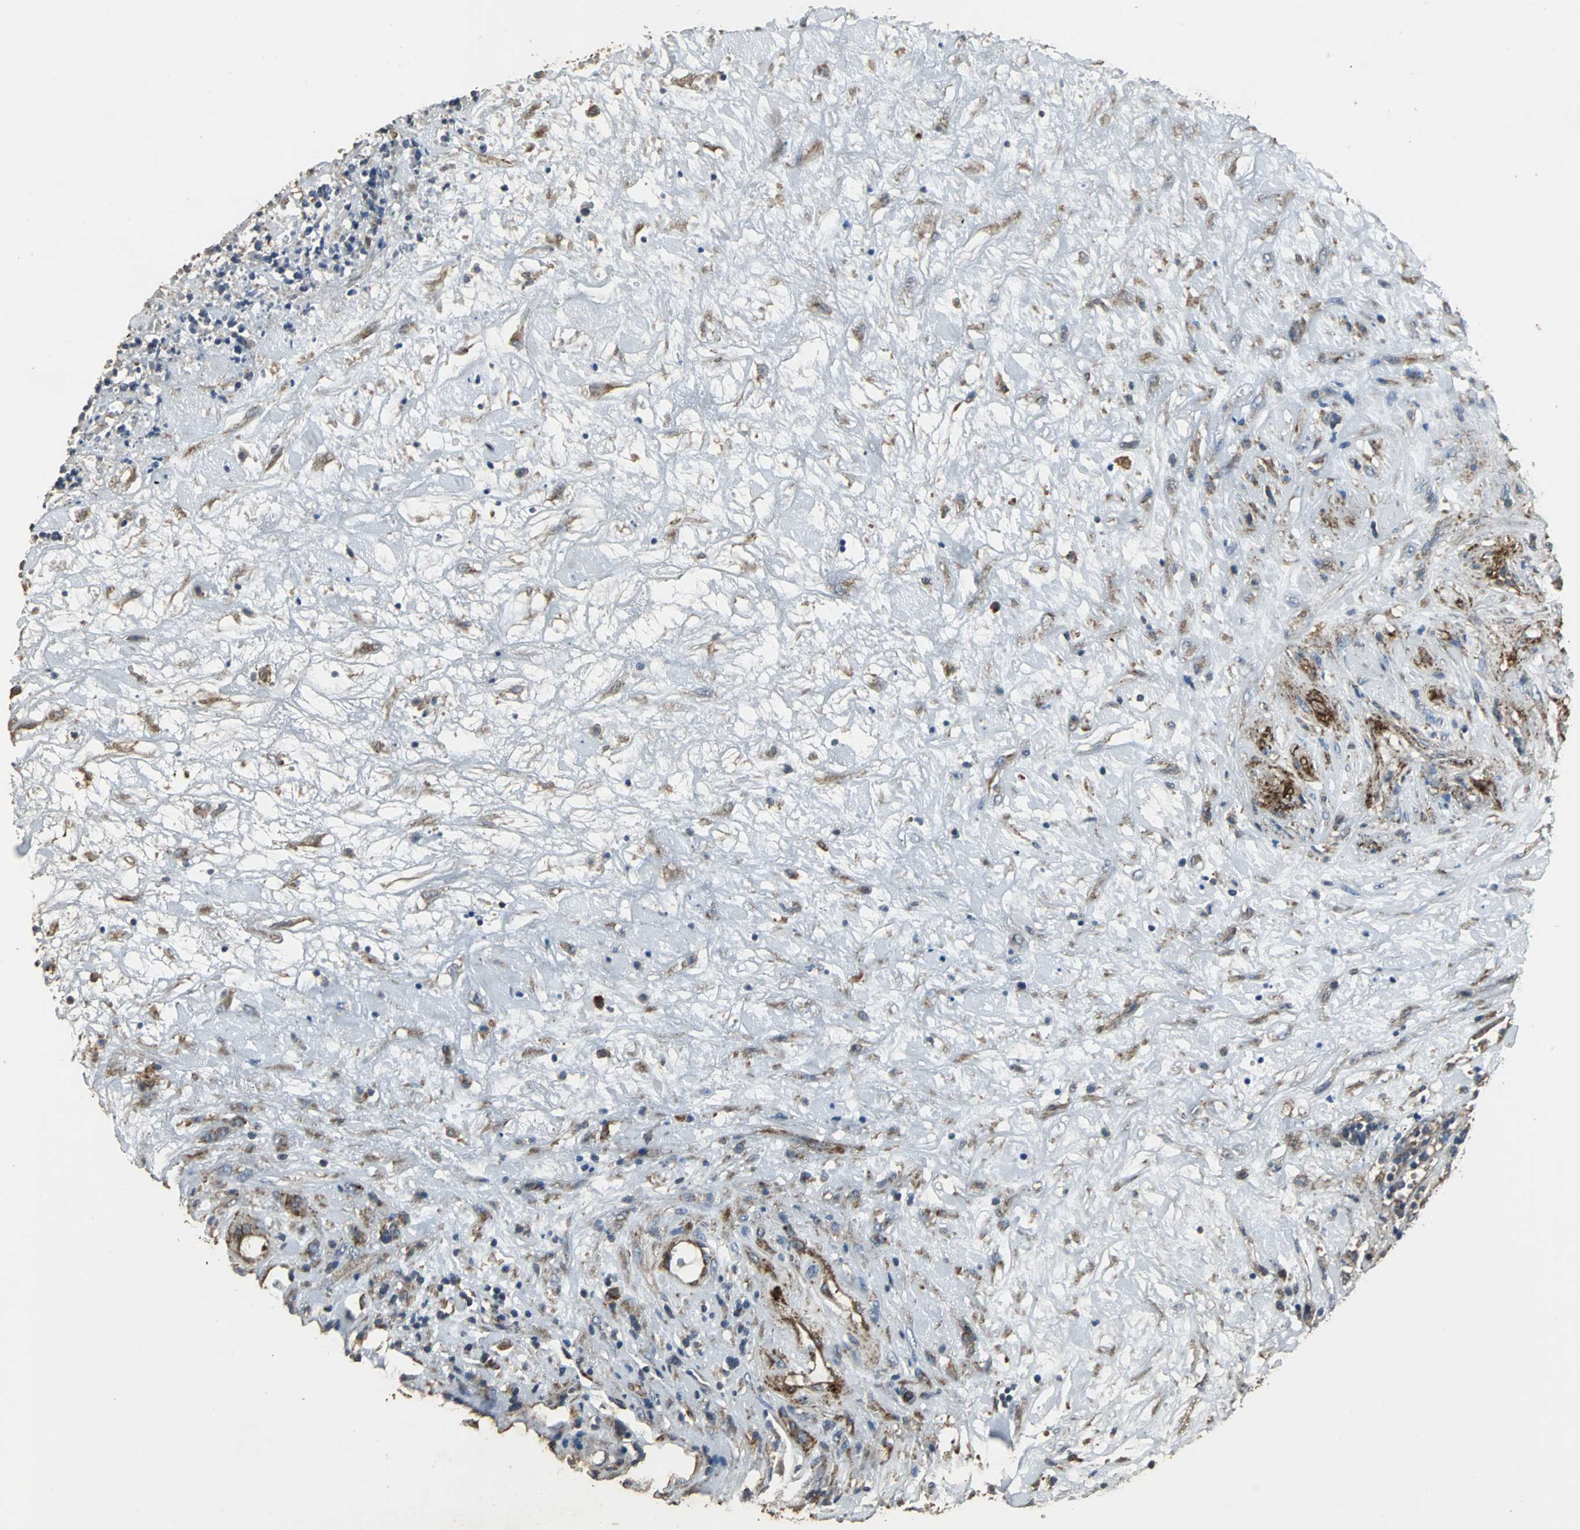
{"staining": {"intensity": "weak", "quantity": "25%-75%", "location": "cytoplasmic/membranous"}, "tissue": "lymphoma", "cell_type": "Tumor cells", "image_type": "cancer", "snomed": [{"axis": "morphology", "description": "Malignant lymphoma, non-Hodgkin's type, High grade"}, {"axis": "topography", "description": "Soft tissue"}], "caption": "Protein analysis of lymphoma tissue reveals weak cytoplasmic/membranous positivity in approximately 25%-75% of tumor cells.", "gene": "F11R", "patient": {"sex": "male", "age": 18}}